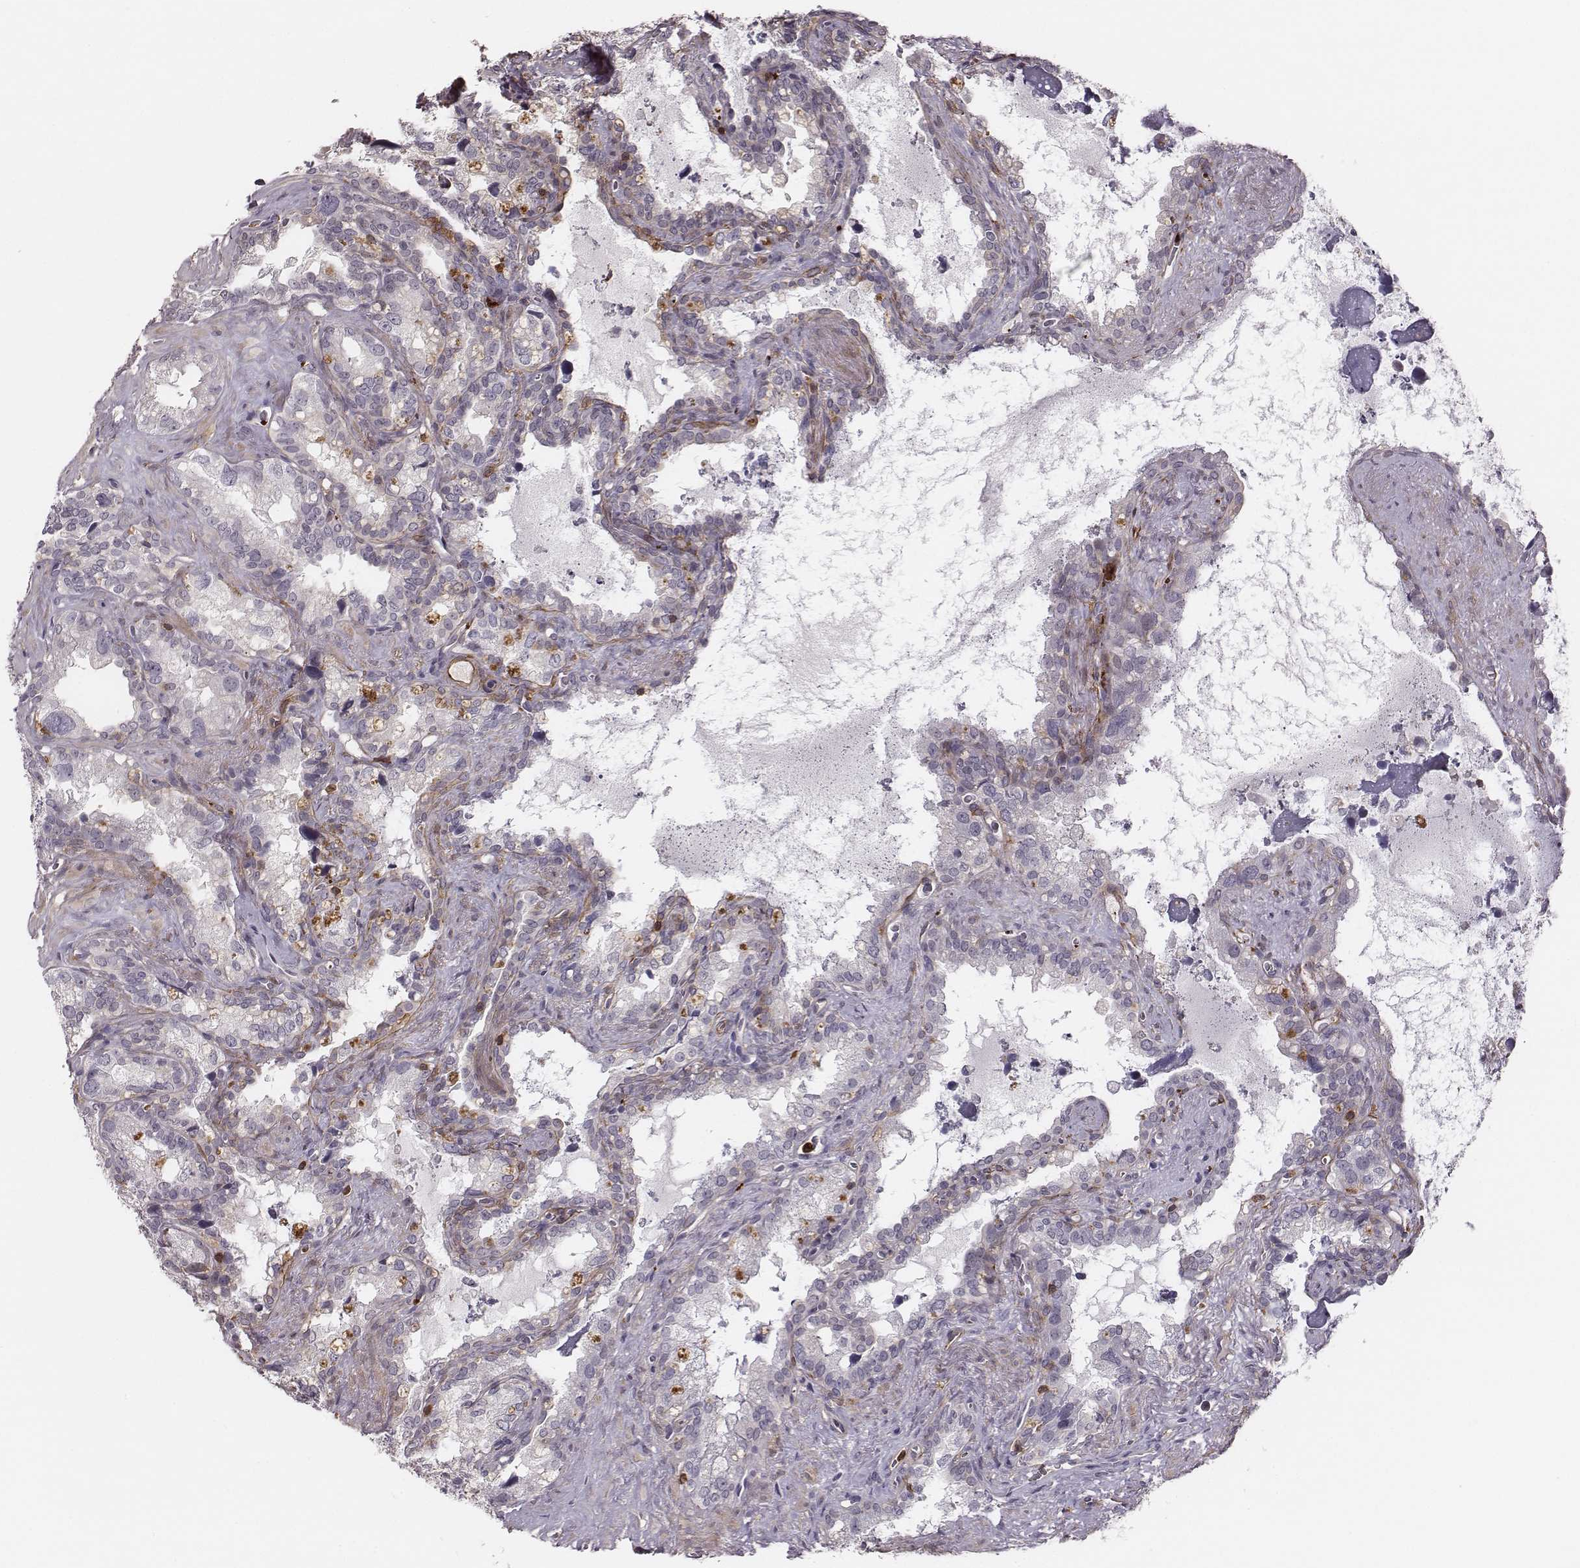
{"staining": {"intensity": "negative", "quantity": "none", "location": "none"}, "tissue": "seminal vesicle", "cell_type": "Glandular cells", "image_type": "normal", "snomed": [{"axis": "morphology", "description": "Normal tissue, NOS"}, {"axis": "topography", "description": "Seminal veicle"}], "caption": "Histopathology image shows no protein staining in glandular cells of normal seminal vesicle. The staining is performed using DAB brown chromogen with nuclei counter-stained in using hematoxylin.", "gene": "ZYX", "patient": {"sex": "male", "age": 71}}